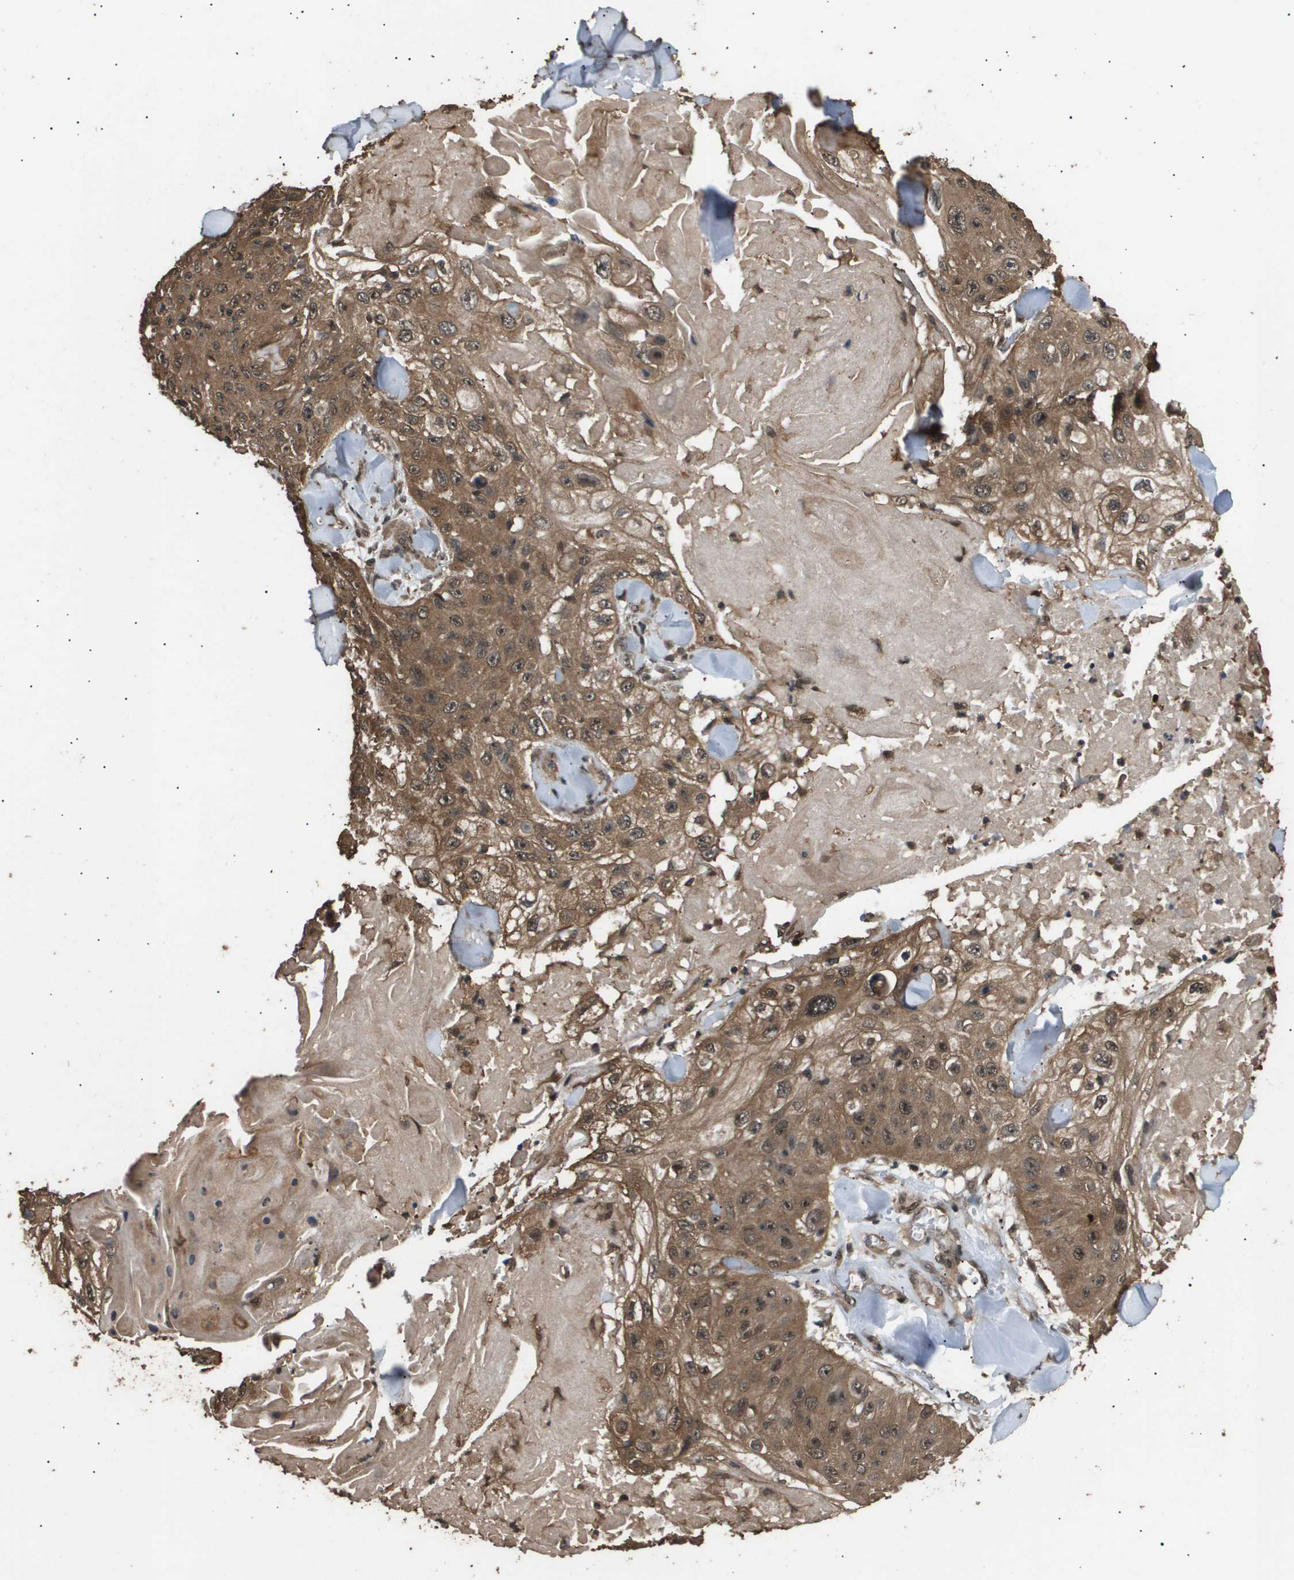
{"staining": {"intensity": "moderate", "quantity": ">75%", "location": "cytoplasmic/membranous,nuclear"}, "tissue": "skin cancer", "cell_type": "Tumor cells", "image_type": "cancer", "snomed": [{"axis": "morphology", "description": "Squamous cell carcinoma, NOS"}, {"axis": "topography", "description": "Skin"}], "caption": "This is a photomicrograph of IHC staining of skin cancer (squamous cell carcinoma), which shows moderate staining in the cytoplasmic/membranous and nuclear of tumor cells.", "gene": "ING1", "patient": {"sex": "male", "age": 86}}